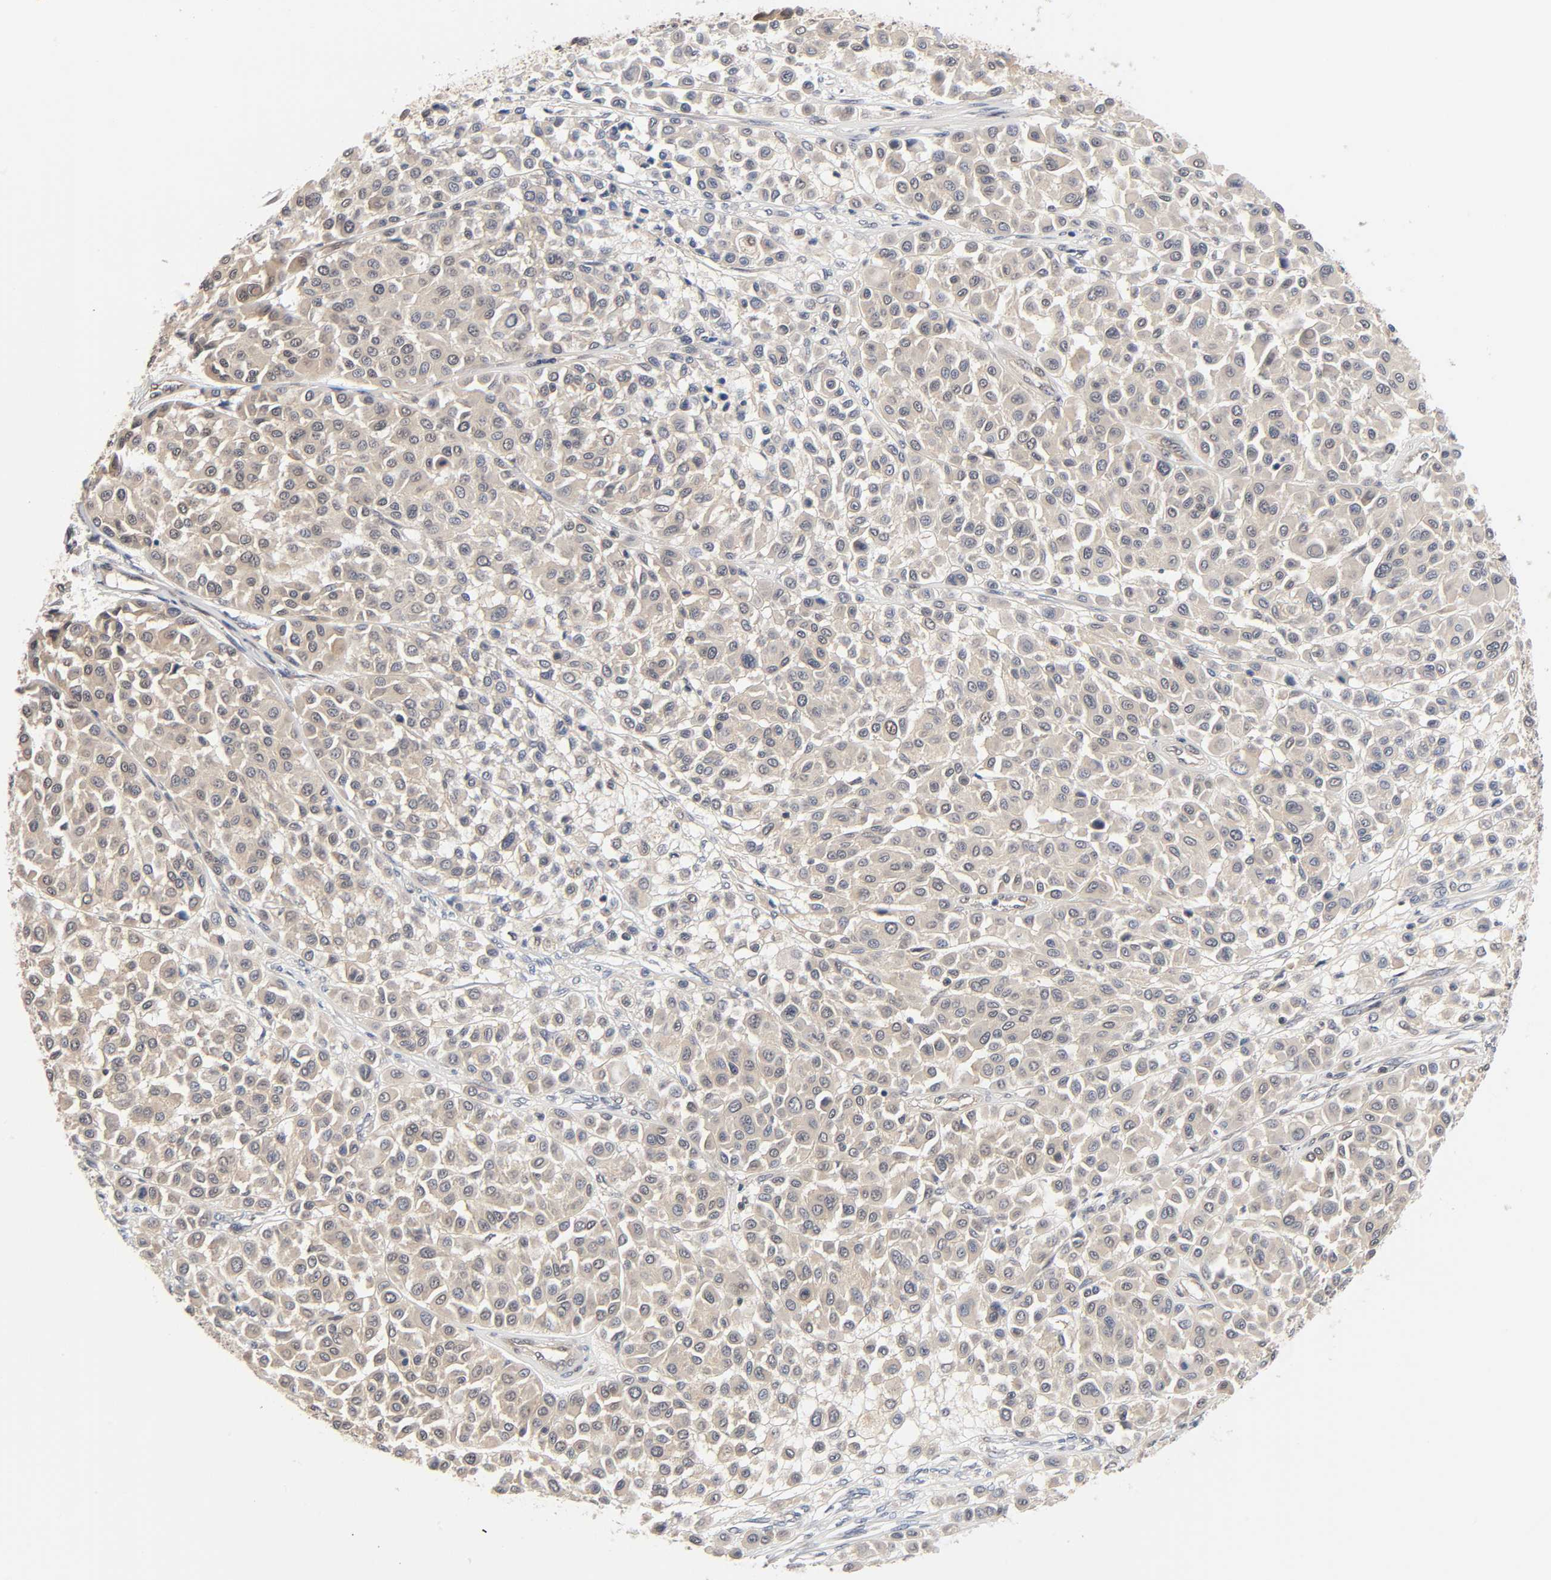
{"staining": {"intensity": "weak", "quantity": ">75%", "location": "cytoplasmic/membranous"}, "tissue": "melanoma", "cell_type": "Tumor cells", "image_type": "cancer", "snomed": [{"axis": "morphology", "description": "Malignant melanoma, Metastatic site"}, {"axis": "topography", "description": "Soft tissue"}], "caption": "Protein analysis of melanoma tissue displays weak cytoplasmic/membranous positivity in about >75% of tumor cells.", "gene": "PRKAB1", "patient": {"sex": "male", "age": 41}}